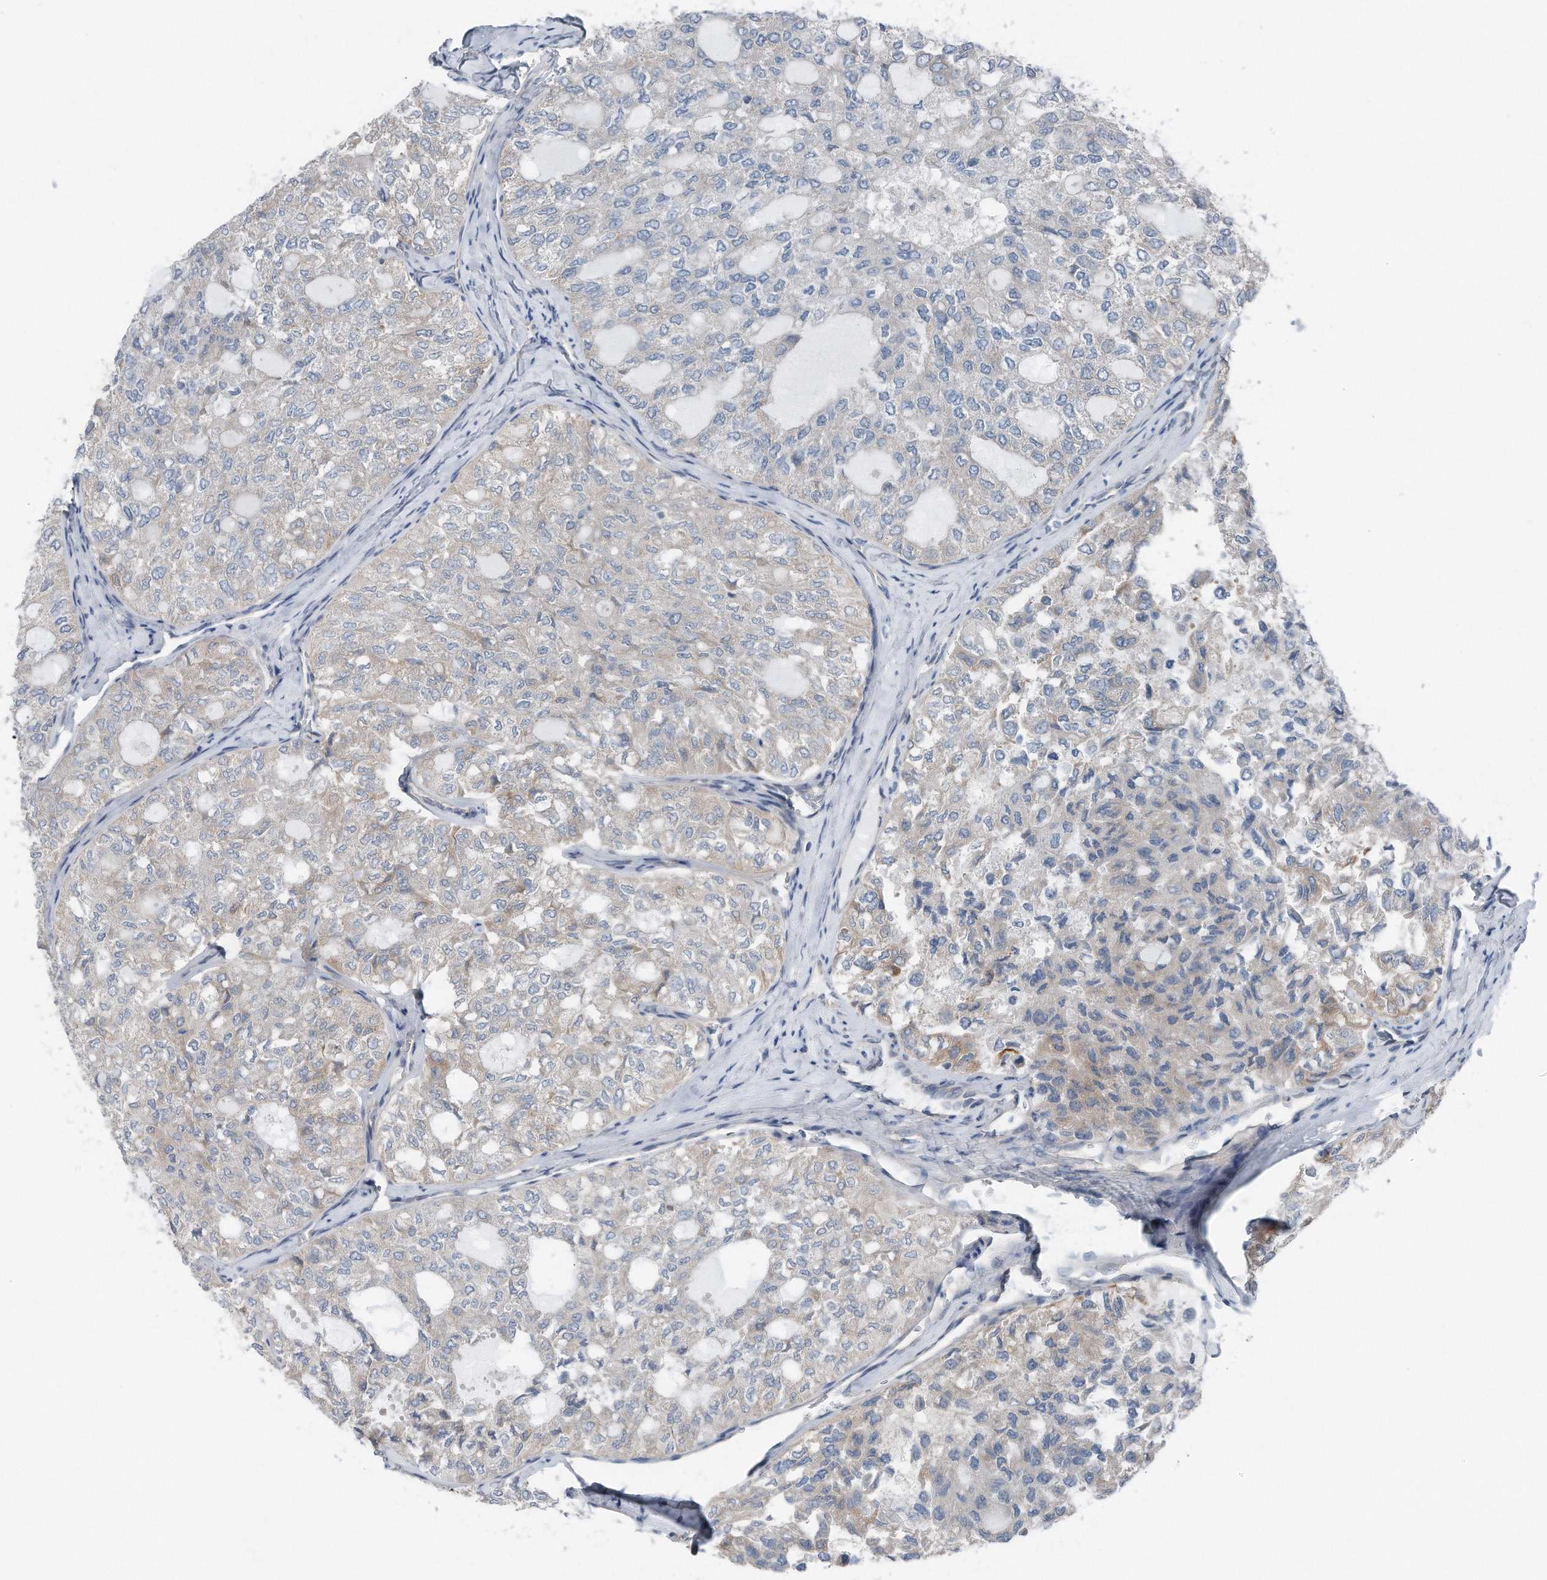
{"staining": {"intensity": "weak", "quantity": "<25%", "location": "cytoplasmic/membranous"}, "tissue": "thyroid cancer", "cell_type": "Tumor cells", "image_type": "cancer", "snomed": [{"axis": "morphology", "description": "Follicular adenoma carcinoma, NOS"}, {"axis": "topography", "description": "Thyroid gland"}], "caption": "IHC image of neoplastic tissue: human thyroid follicular adenoma carcinoma stained with DAB (3,3'-diaminobenzidine) reveals no significant protein staining in tumor cells. (DAB immunohistochemistry, high magnification).", "gene": "YRDC", "patient": {"sex": "male", "age": 75}}